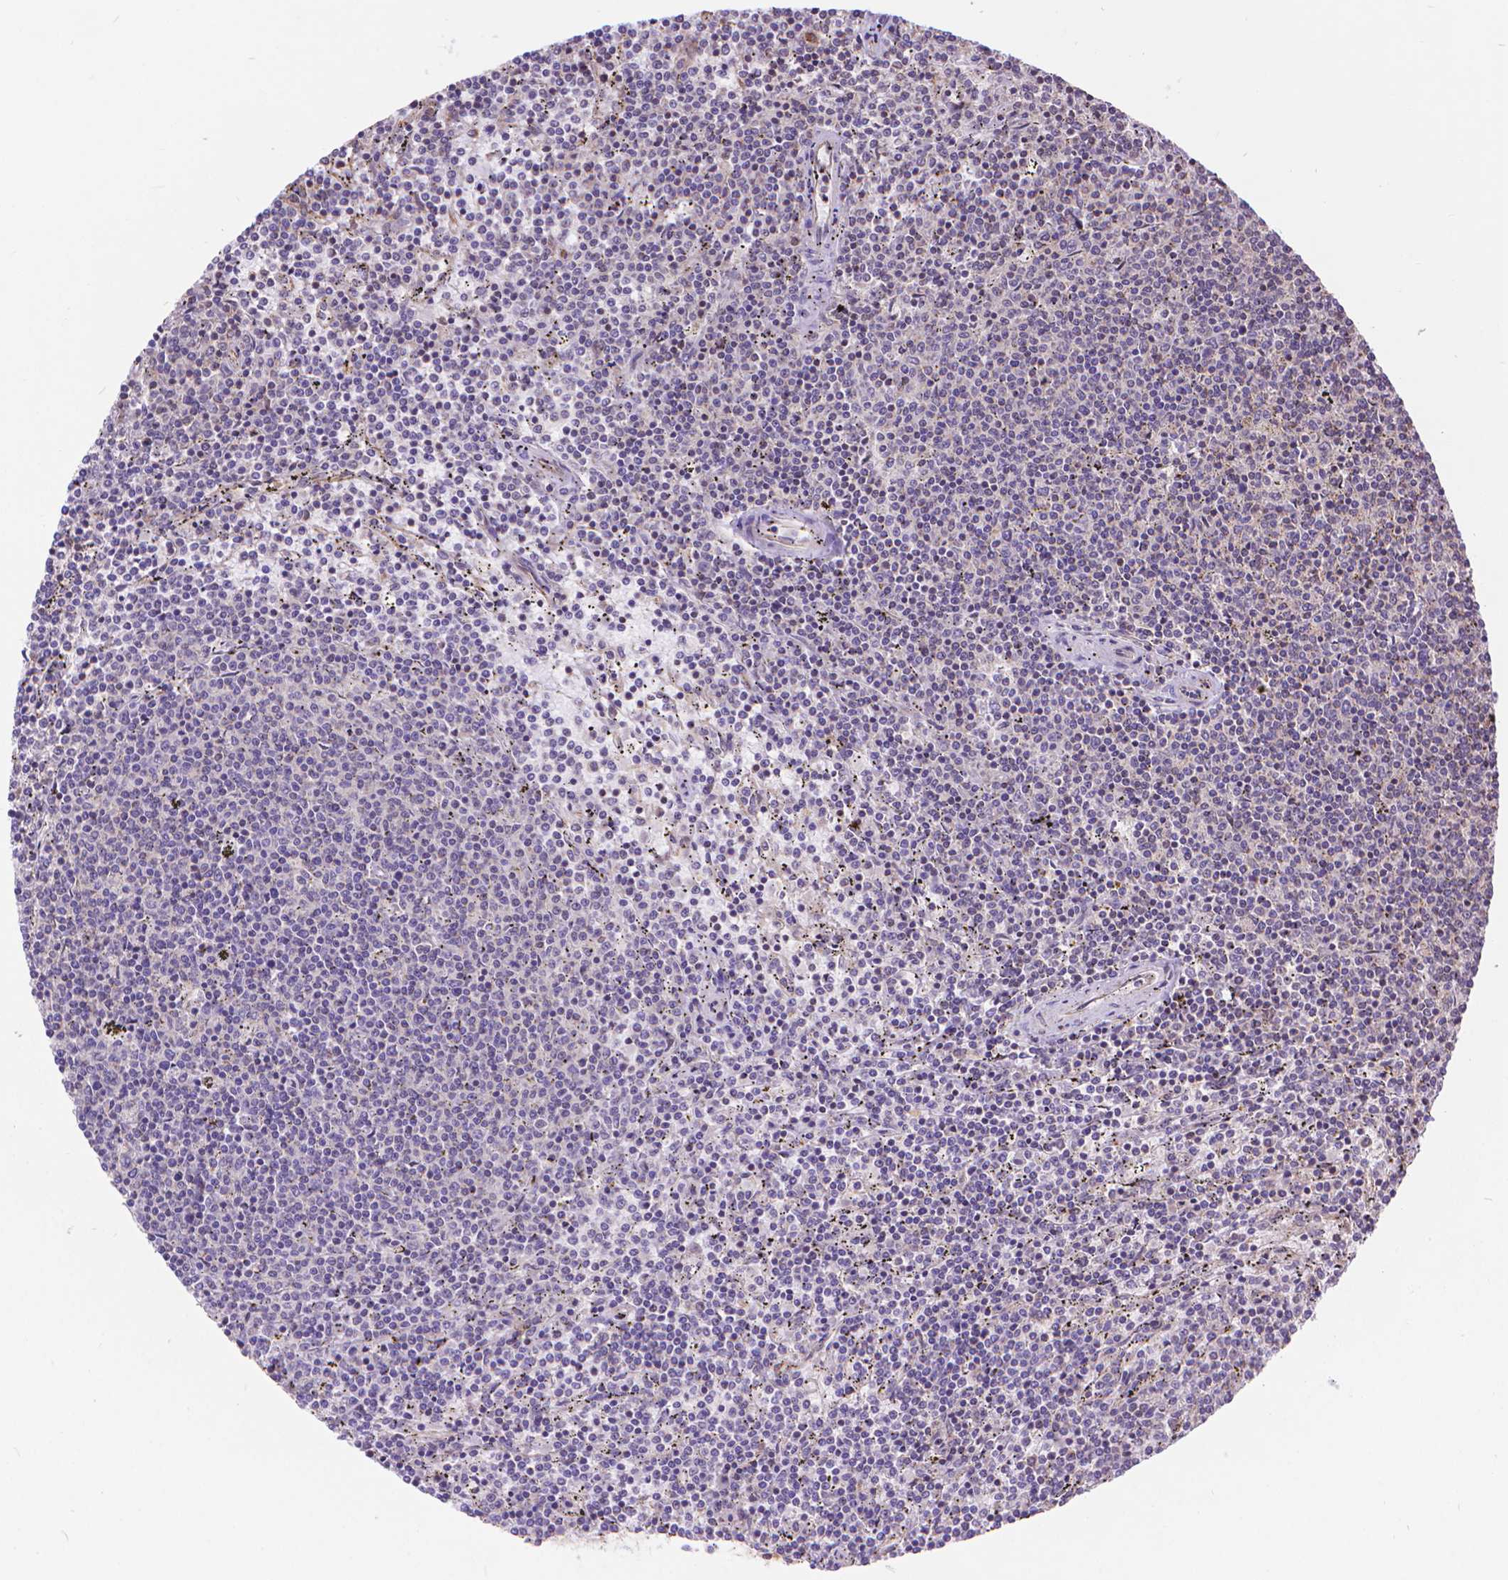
{"staining": {"intensity": "negative", "quantity": "none", "location": "none"}, "tissue": "lymphoma", "cell_type": "Tumor cells", "image_type": "cancer", "snomed": [{"axis": "morphology", "description": "Malignant lymphoma, non-Hodgkin's type, Low grade"}, {"axis": "topography", "description": "Spleen"}], "caption": "The IHC histopathology image has no significant expression in tumor cells of low-grade malignant lymphoma, non-Hodgkin's type tissue.", "gene": "TMEM135", "patient": {"sex": "female", "age": 50}}